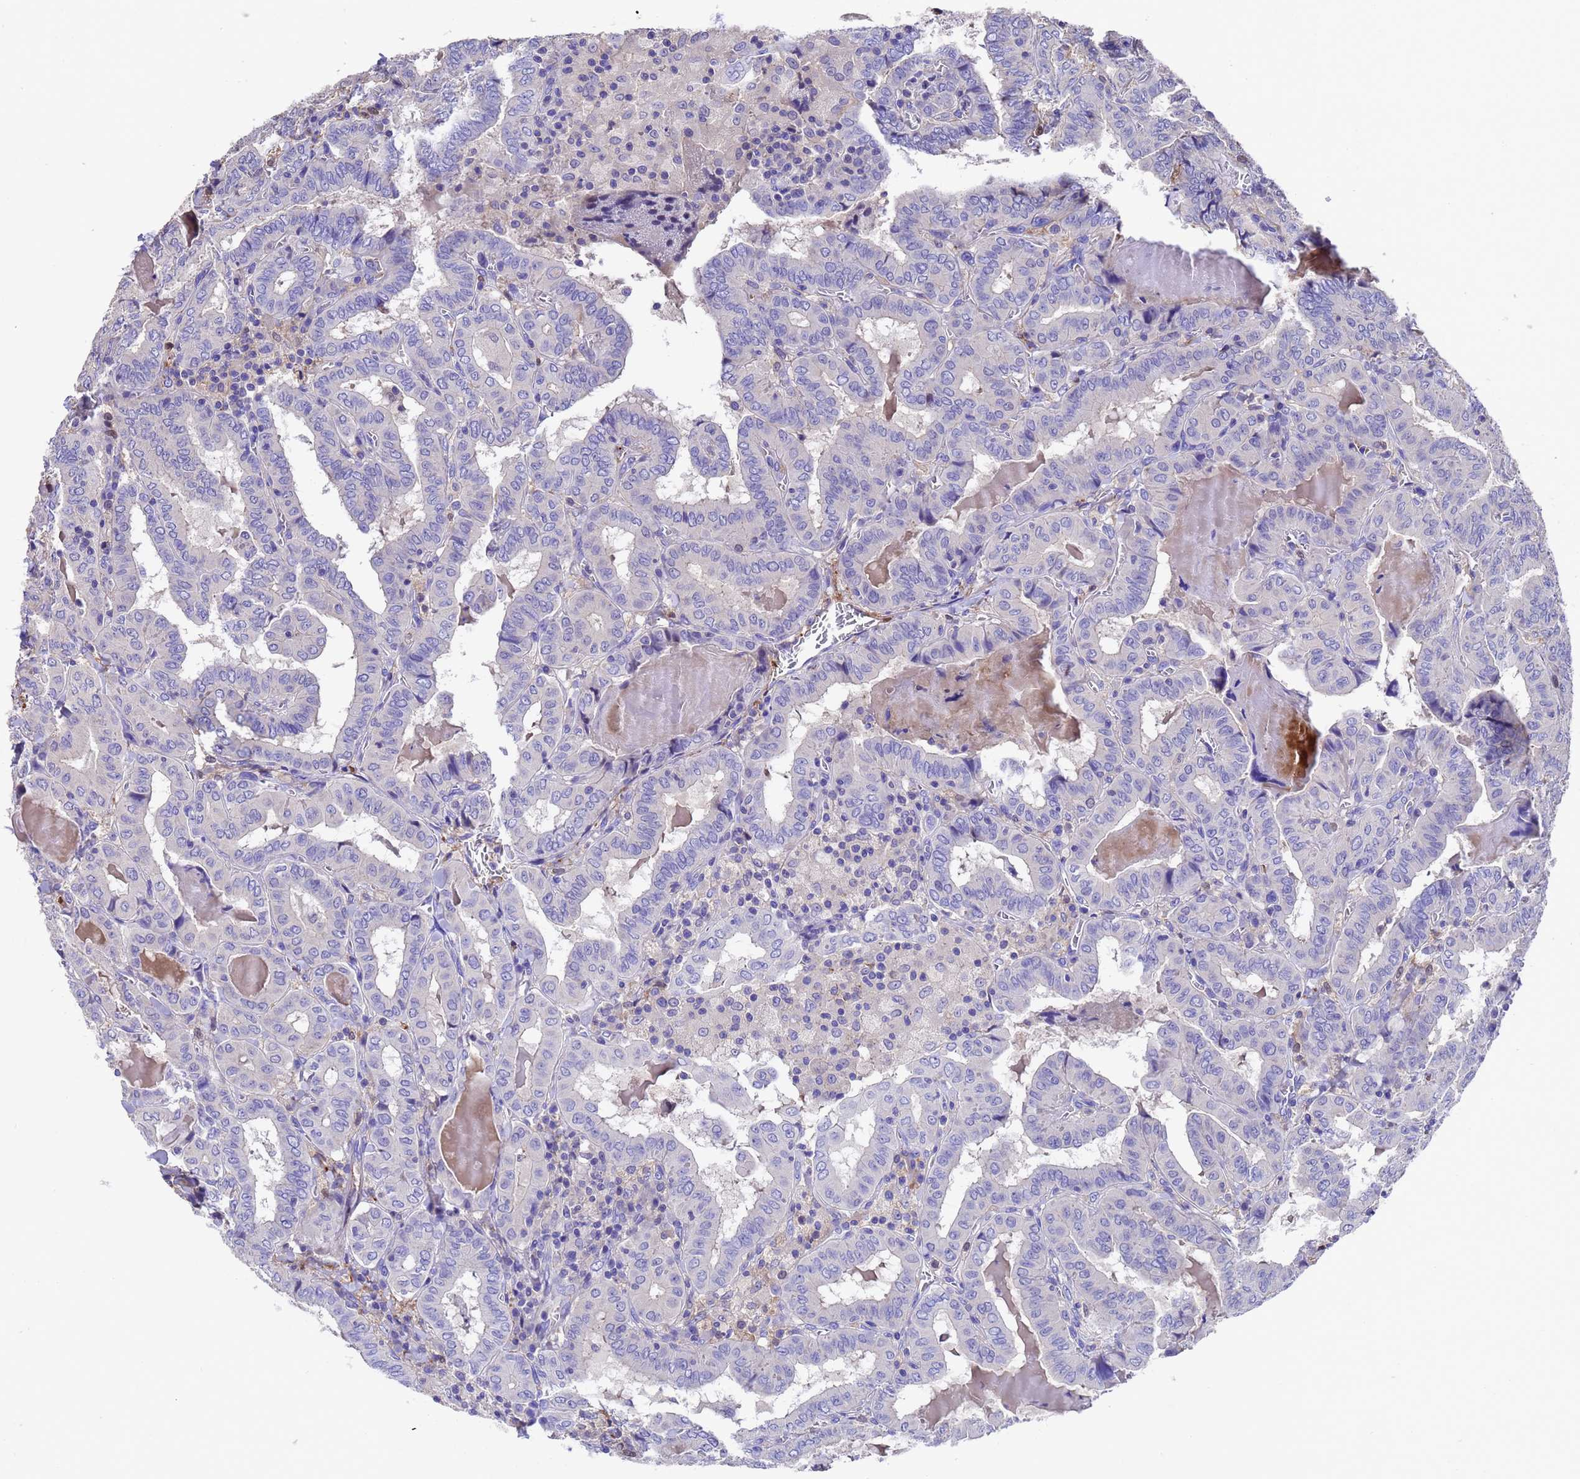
{"staining": {"intensity": "negative", "quantity": "none", "location": "none"}, "tissue": "thyroid cancer", "cell_type": "Tumor cells", "image_type": "cancer", "snomed": [{"axis": "morphology", "description": "Papillary adenocarcinoma, NOS"}, {"axis": "topography", "description": "Thyroid gland"}], "caption": "Human thyroid cancer (papillary adenocarcinoma) stained for a protein using IHC displays no positivity in tumor cells.", "gene": "ELP6", "patient": {"sex": "female", "age": 72}}